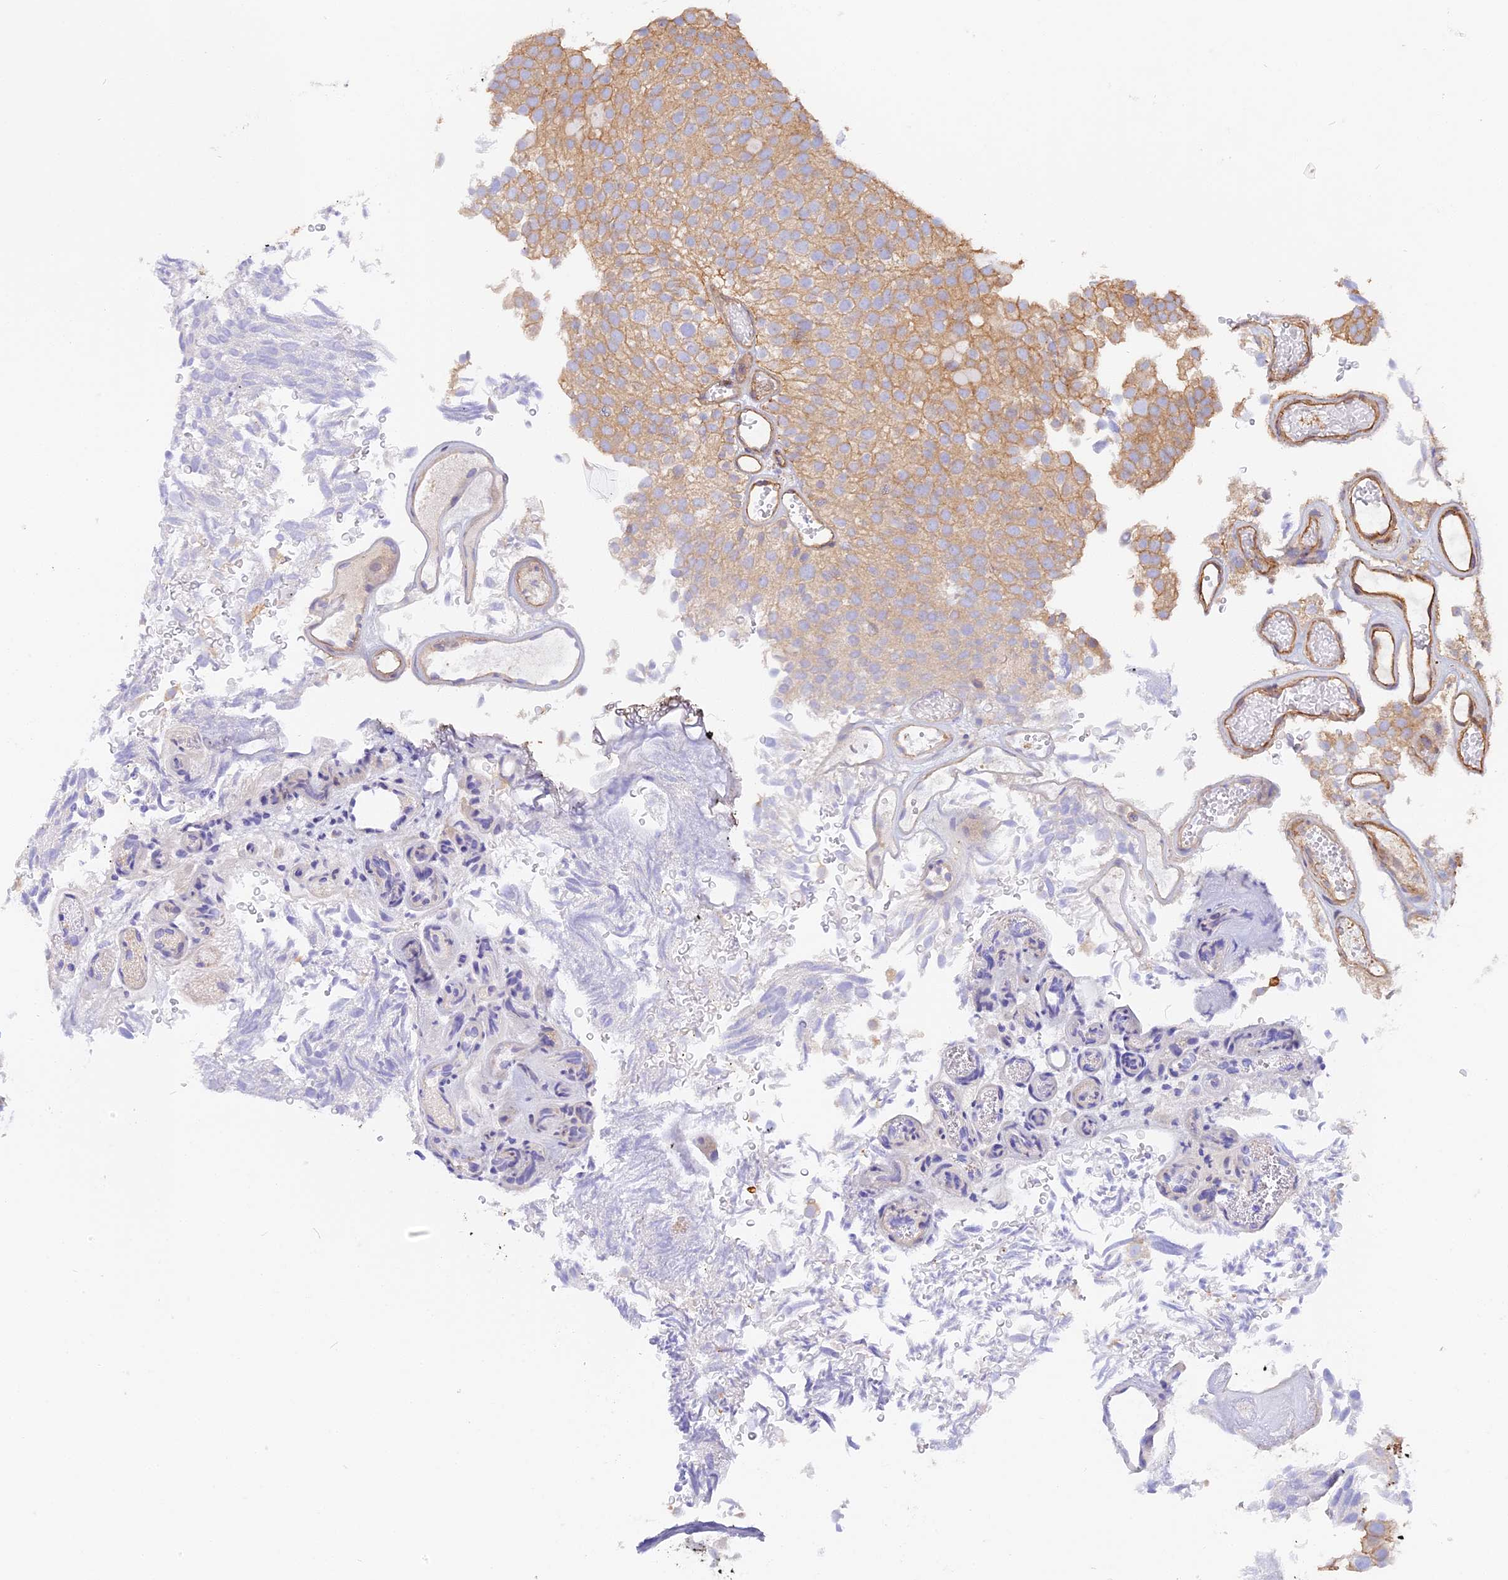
{"staining": {"intensity": "moderate", "quantity": ">75%", "location": "cytoplasmic/membranous"}, "tissue": "urothelial cancer", "cell_type": "Tumor cells", "image_type": "cancer", "snomed": [{"axis": "morphology", "description": "Urothelial carcinoma, Low grade"}, {"axis": "topography", "description": "Urinary bladder"}], "caption": "This histopathology image shows urothelial carcinoma (low-grade) stained with immunohistochemistry to label a protein in brown. The cytoplasmic/membranous of tumor cells show moderate positivity for the protein. Nuclei are counter-stained blue.", "gene": "VPS18", "patient": {"sex": "male", "age": 78}}